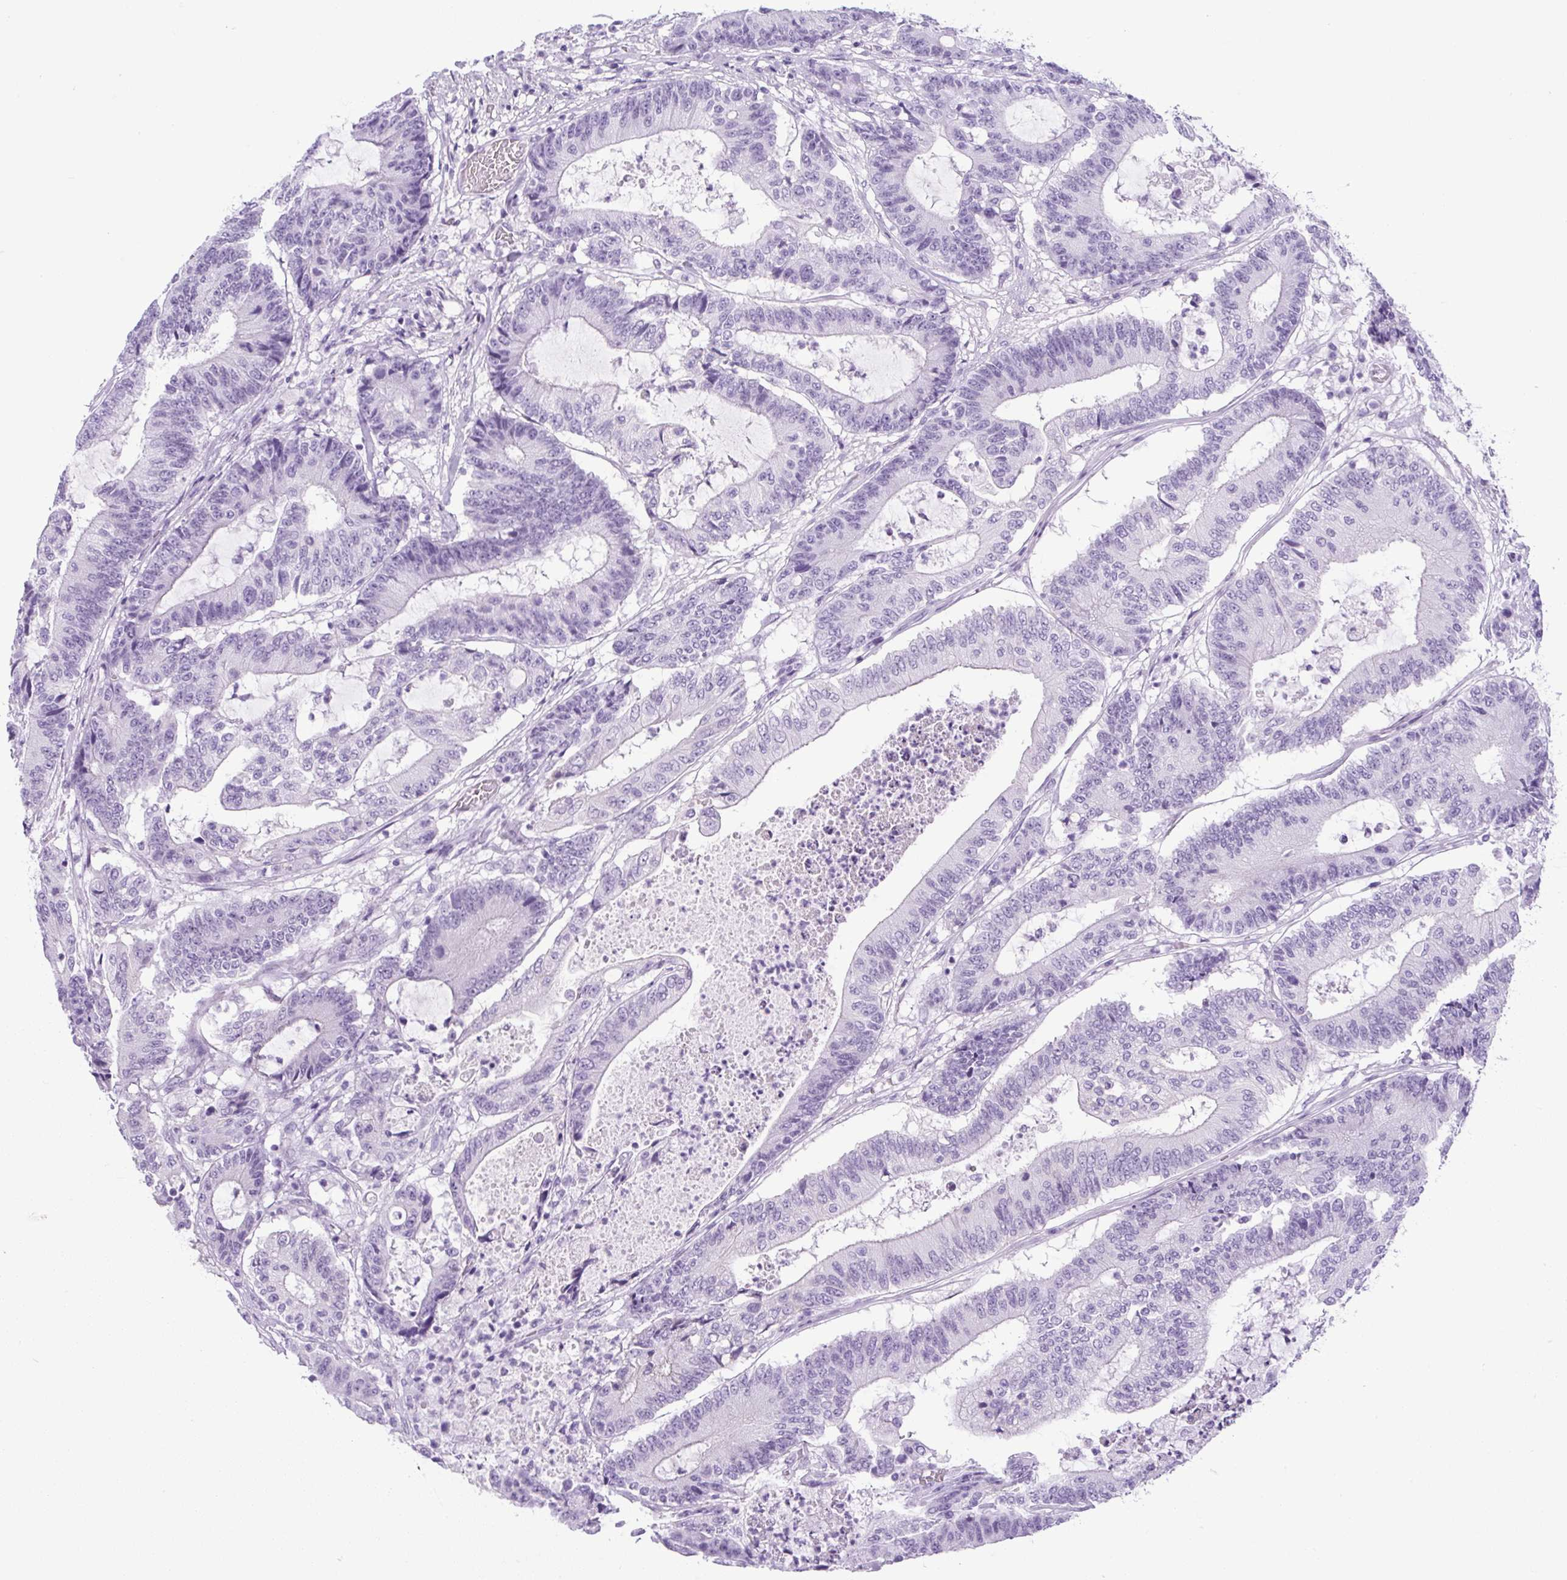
{"staining": {"intensity": "negative", "quantity": "none", "location": "none"}, "tissue": "colorectal cancer", "cell_type": "Tumor cells", "image_type": "cancer", "snomed": [{"axis": "morphology", "description": "Adenocarcinoma, NOS"}, {"axis": "topography", "description": "Colon"}], "caption": "The immunohistochemistry (IHC) image has no significant staining in tumor cells of colorectal adenocarcinoma tissue. (Immunohistochemistry, brightfield microscopy, high magnification).", "gene": "ADAMTS19", "patient": {"sex": "female", "age": 84}}